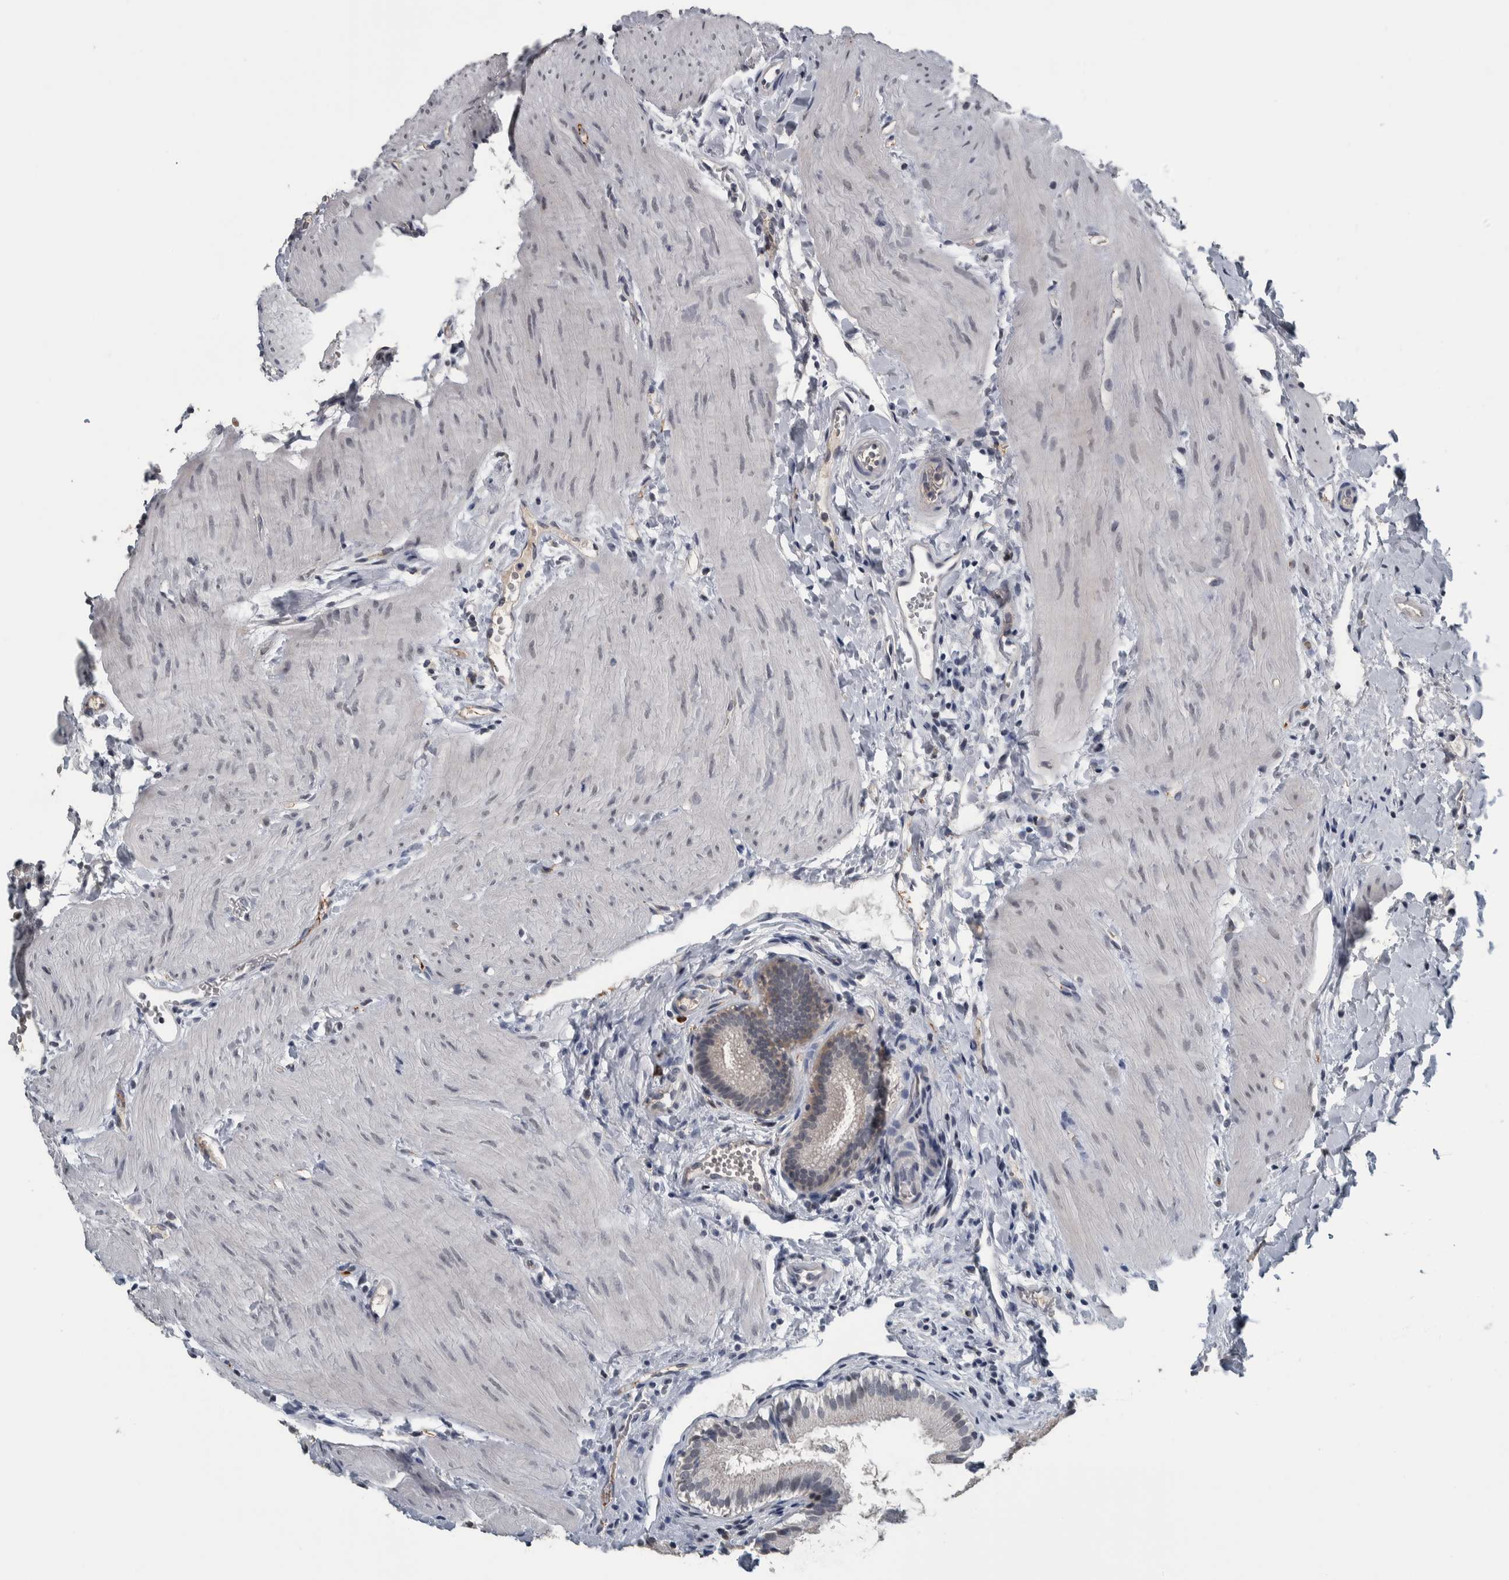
{"staining": {"intensity": "weak", "quantity": "<25%", "location": "nuclear"}, "tissue": "gallbladder", "cell_type": "Glandular cells", "image_type": "normal", "snomed": [{"axis": "morphology", "description": "Normal tissue, NOS"}, {"axis": "topography", "description": "Gallbladder"}], "caption": "This is an immunohistochemistry image of benign gallbladder. There is no positivity in glandular cells.", "gene": "CAVIN4", "patient": {"sex": "female", "age": 26}}